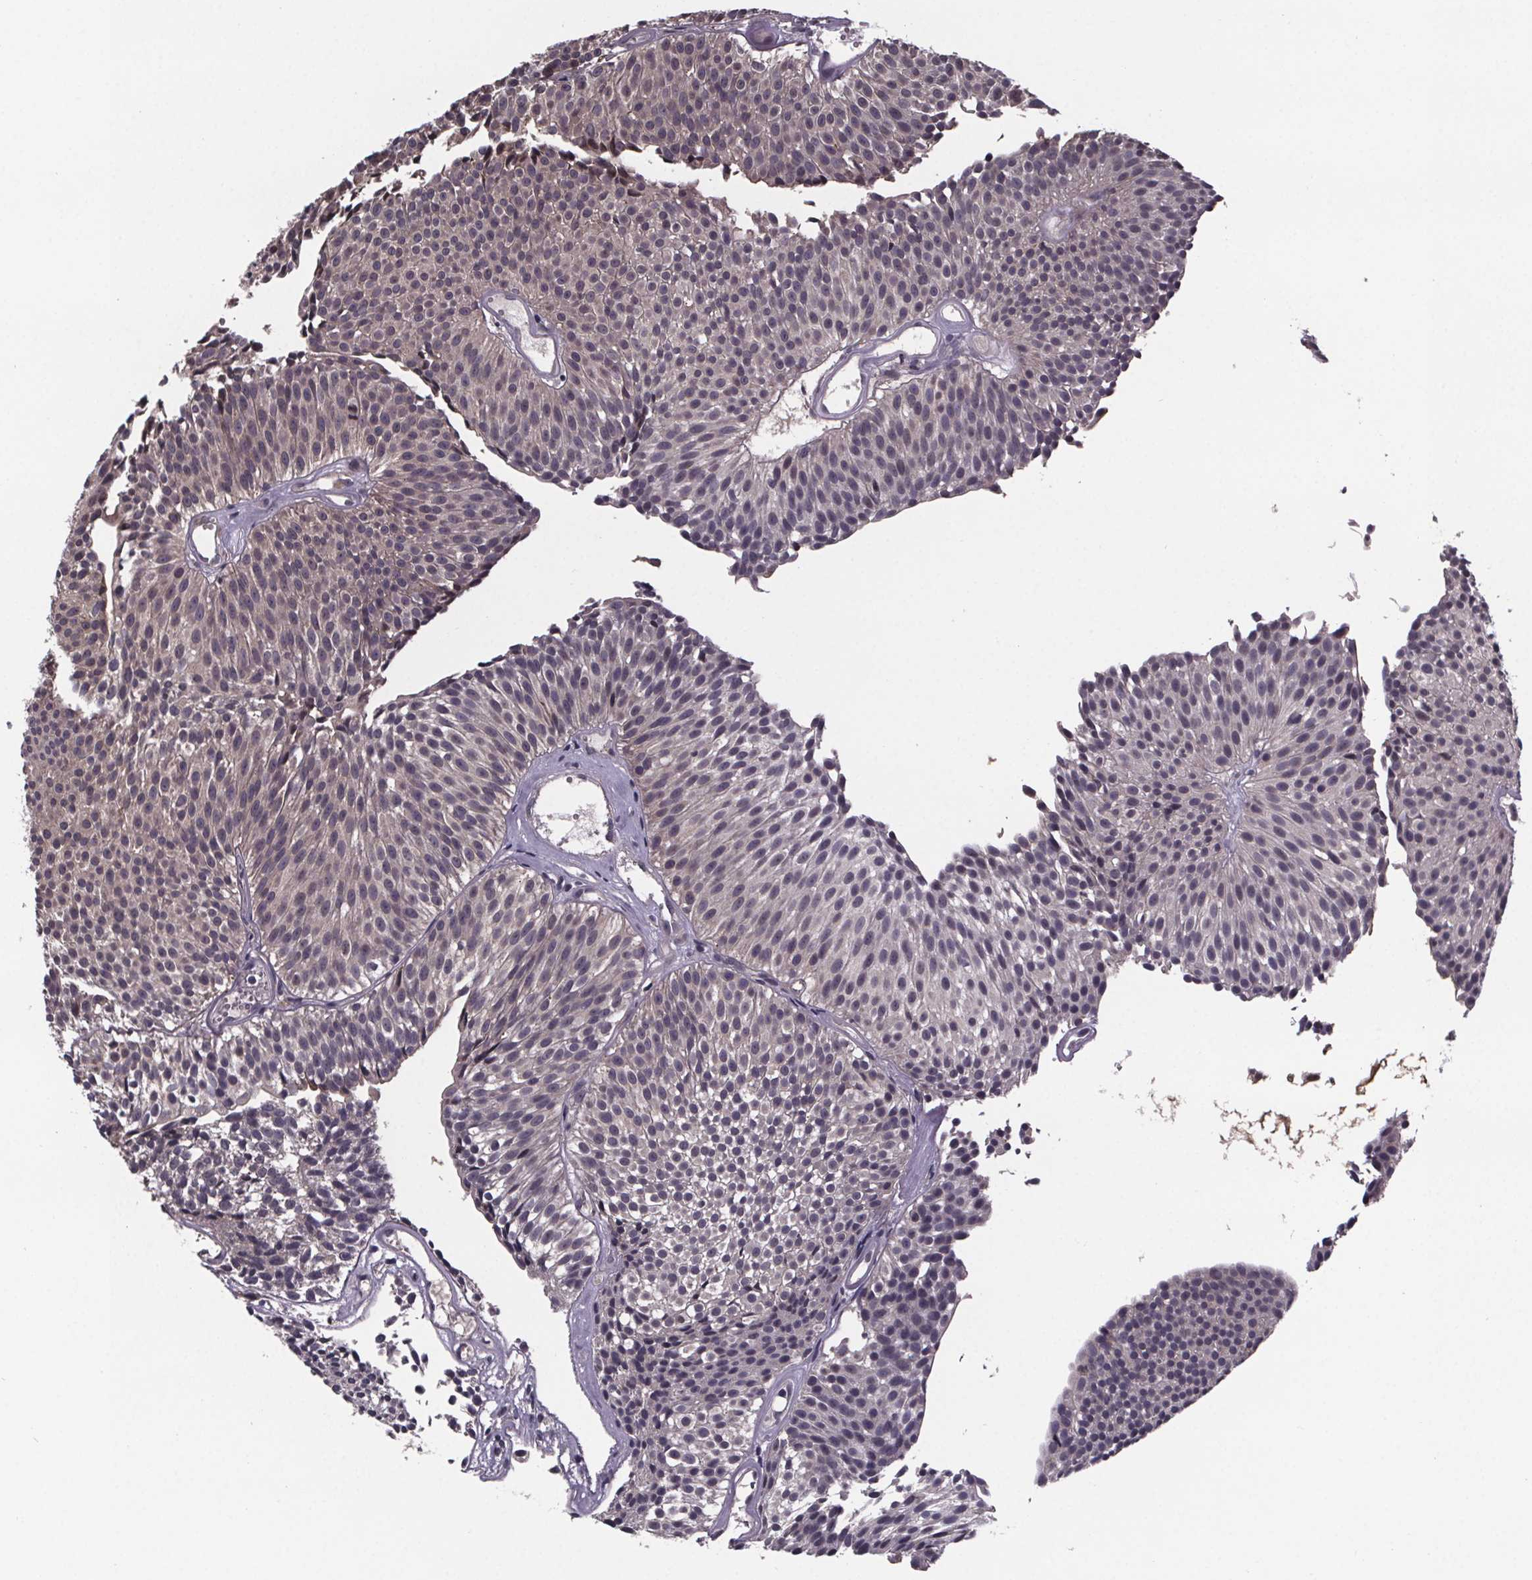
{"staining": {"intensity": "weak", "quantity": "25%-75%", "location": "cytoplasmic/membranous"}, "tissue": "urothelial cancer", "cell_type": "Tumor cells", "image_type": "cancer", "snomed": [{"axis": "morphology", "description": "Urothelial carcinoma, Low grade"}, {"axis": "topography", "description": "Urinary bladder"}], "caption": "Urothelial cancer stained for a protein reveals weak cytoplasmic/membranous positivity in tumor cells.", "gene": "SAT1", "patient": {"sex": "male", "age": 63}}